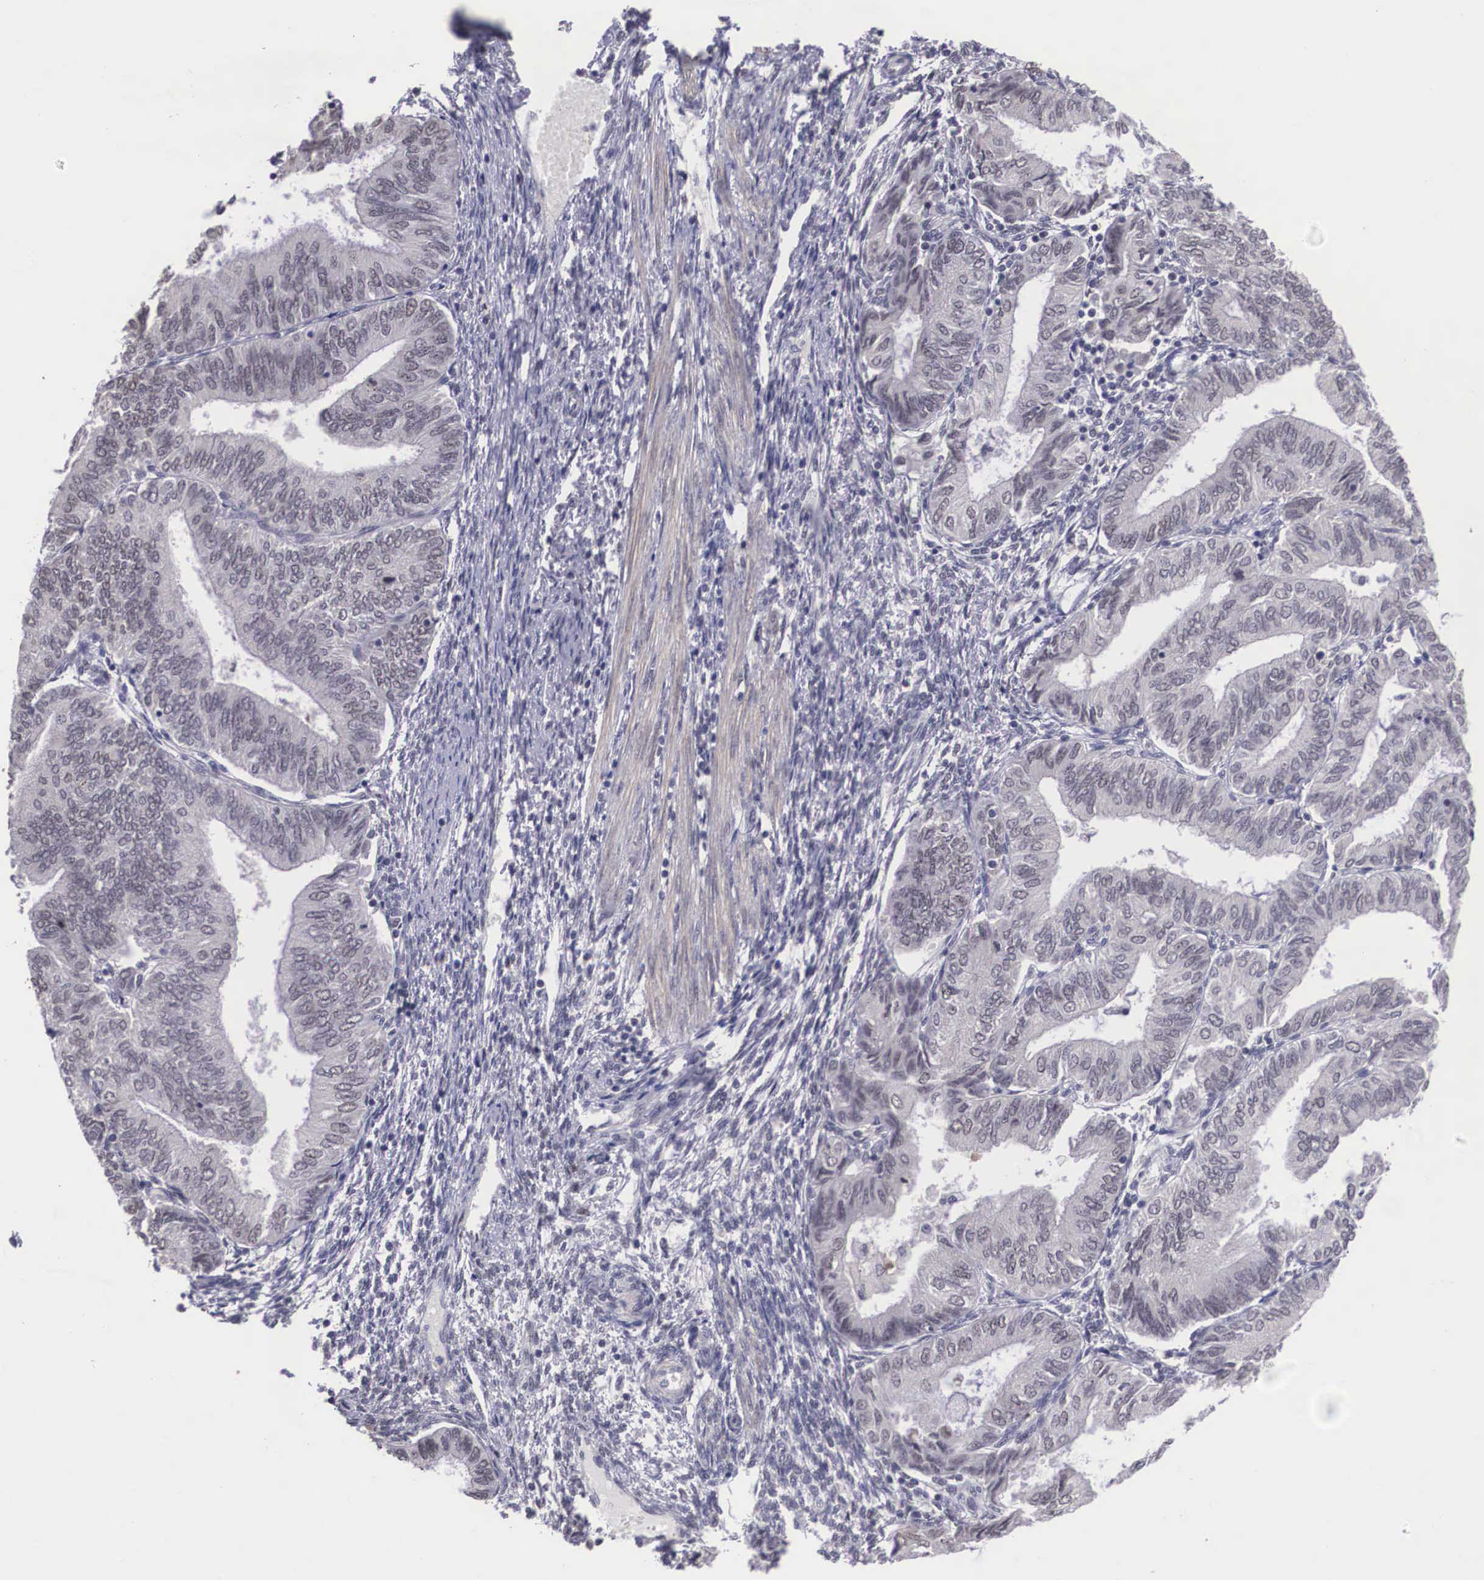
{"staining": {"intensity": "negative", "quantity": "none", "location": "none"}, "tissue": "endometrial cancer", "cell_type": "Tumor cells", "image_type": "cancer", "snomed": [{"axis": "morphology", "description": "Adenocarcinoma, NOS"}, {"axis": "topography", "description": "Endometrium"}], "caption": "IHC photomicrograph of human endometrial cancer stained for a protein (brown), which demonstrates no staining in tumor cells.", "gene": "ZNF275", "patient": {"sex": "female", "age": 51}}